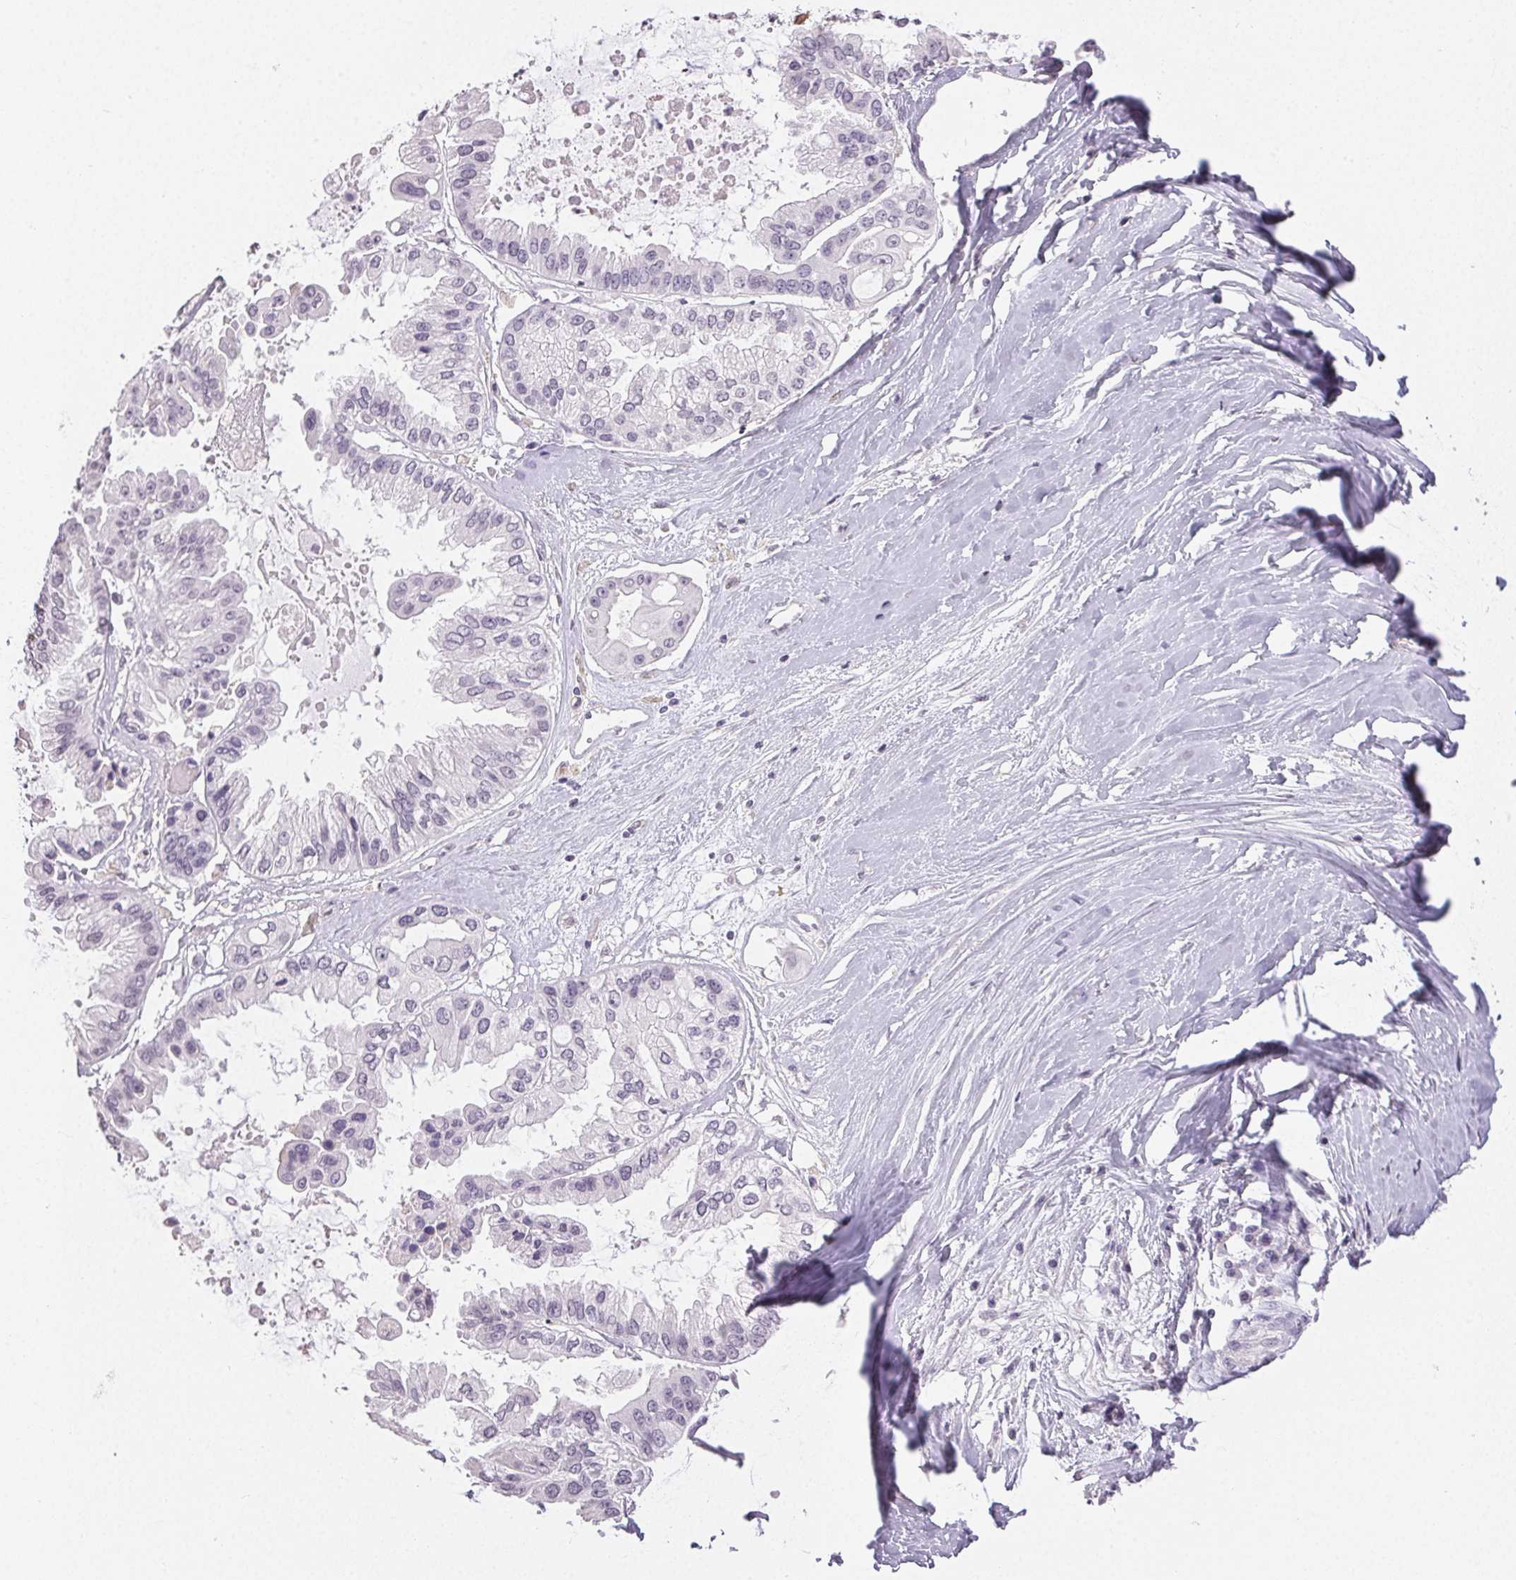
{"staining": {"intensity": "negative", "quantity": "none", "location": "none"}, "tissue": "ovarian cancer", "cell_type": "Tumor cells", "image_type": "cancer", "snomed": [{"axis": "morphology", "description": "Cystadenocarcinoma, serous, NOS"}, {"axis": "topography", "description": "Ovary"}], "caption": "IHC of ovarian cancer (serous cystadenocarcinoma) displays no expression in tumor cells. (IHC, brightfield microscopy, high magnification).", "gene": "TMEM174", "patient": {"sex": "female", "age": 56}}